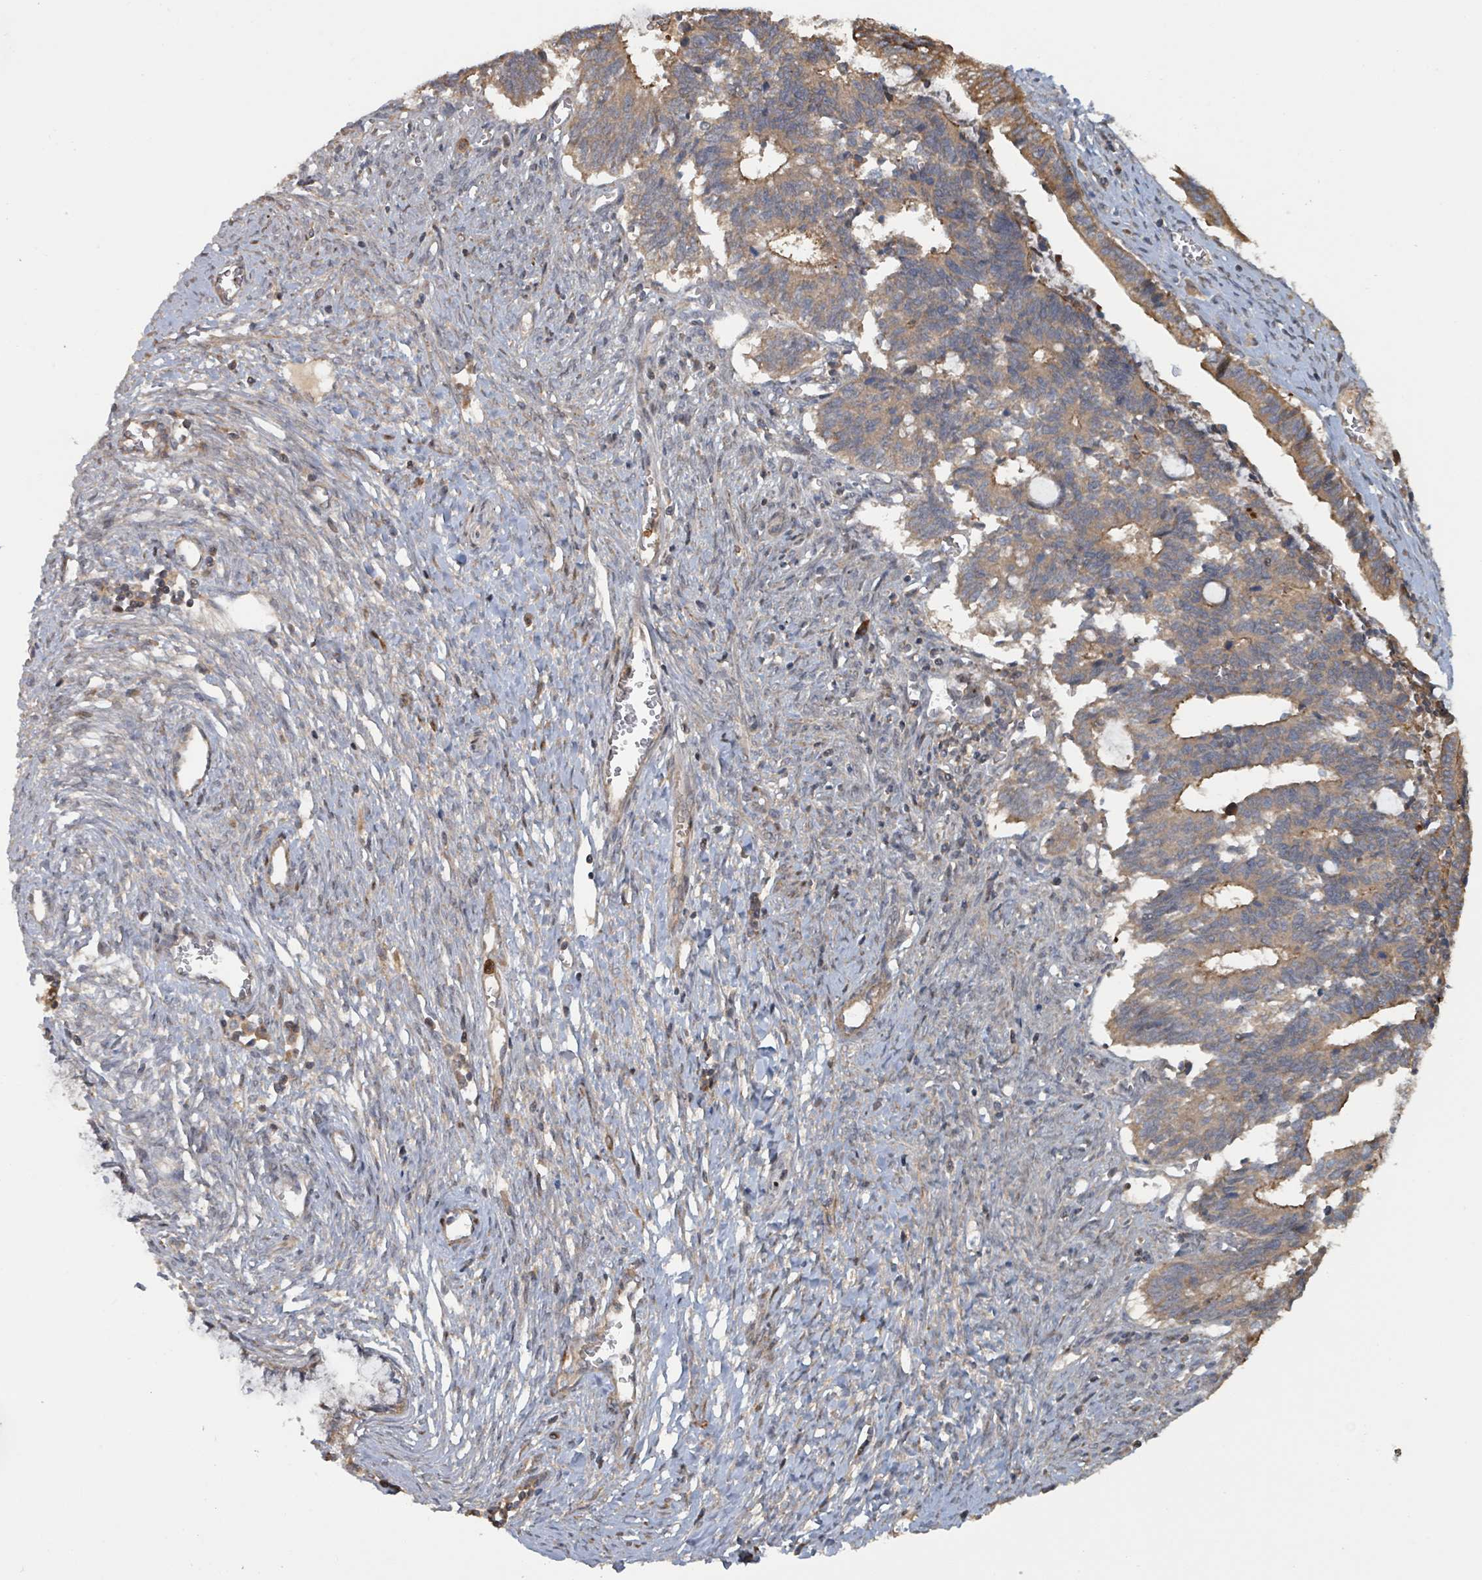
{"staining": {"intensity": "moderate", "quantity": "25%-75%", "location": "cytoplasmic/membranous"}, "tissue": "cervical cancer", "cell_type": "Tumor cells", "image_type": "cancer", "snomed": [{"axis": "morphology", "description": "Adenocarcinoma, NOS"}, {"axis": "topography", "description": "Cervix"}], "caption": "Moderate cytoplasmic/membranous positivity is appreciated in approximately 25%-75% of tumor cells in cervical adenocarcinoma. The staining was performed using DAB (3,3'-diaminobenzidine), with brown indicating positive protein expression. Nuclei are stained blue with hematoxylin.", "gene": "DPM1", "patient": {"sex": "female", "age": 44}}